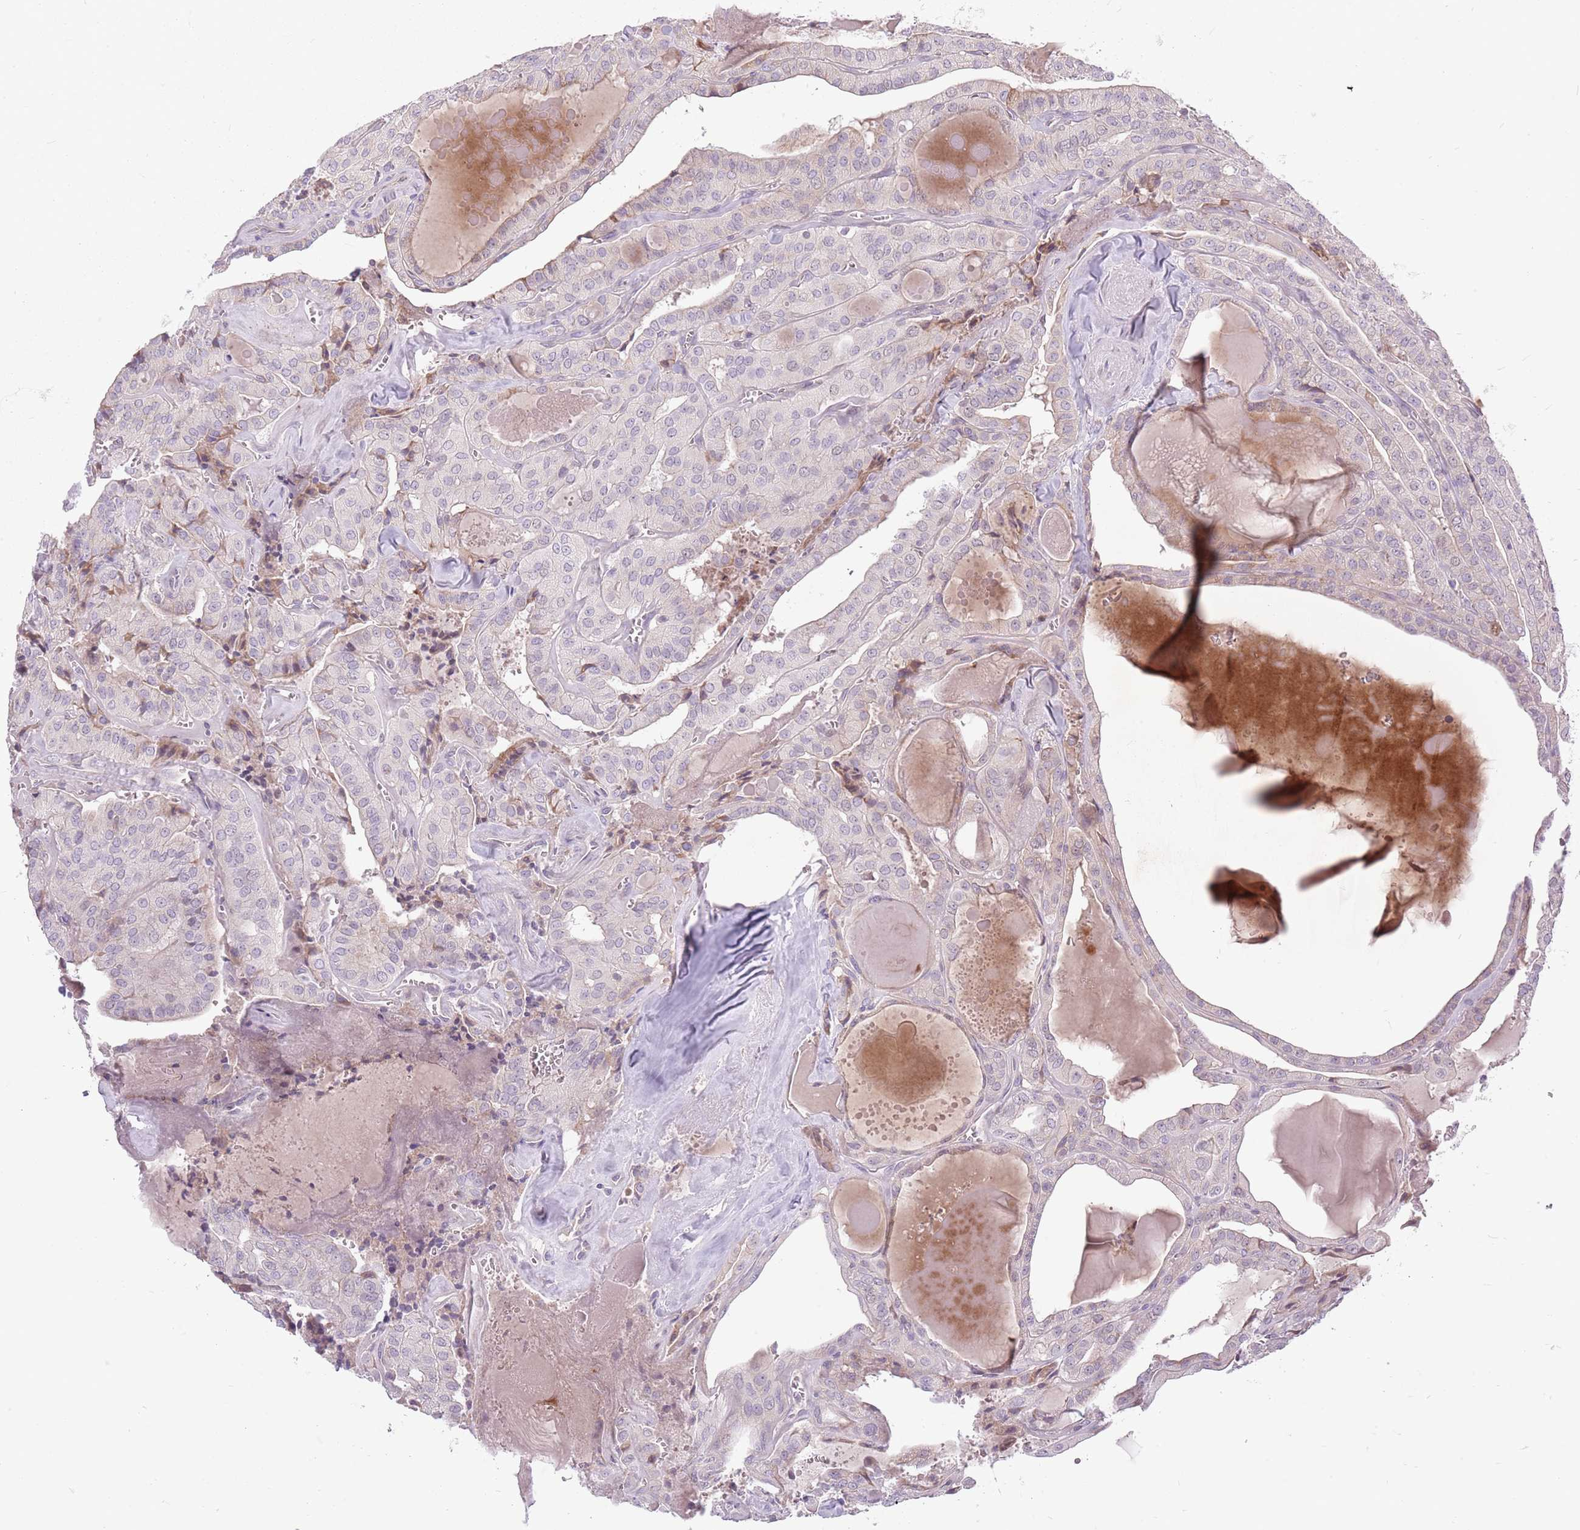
{"staining": {"intensity": "negative", "quantity": "none", "location": "none"}, "tissue": "thyroid cancer", "cell_type": "Tumor cells", "image_type": "cancer", "snomed": [{"axis": "morphology", "description": "Papillary adenocarcinoma, NOS"}, {"axis": "topography", "description": "Thyroid gland"}], "caption": "Immunohistochemistry image of neoplastic tissue: thyroid papillary adenocarcinoma stained with DAB displays no significant protein staining in tumor cells.", "gene": "PPP1R27", "patient": {"sex": "male", "age": 52}}